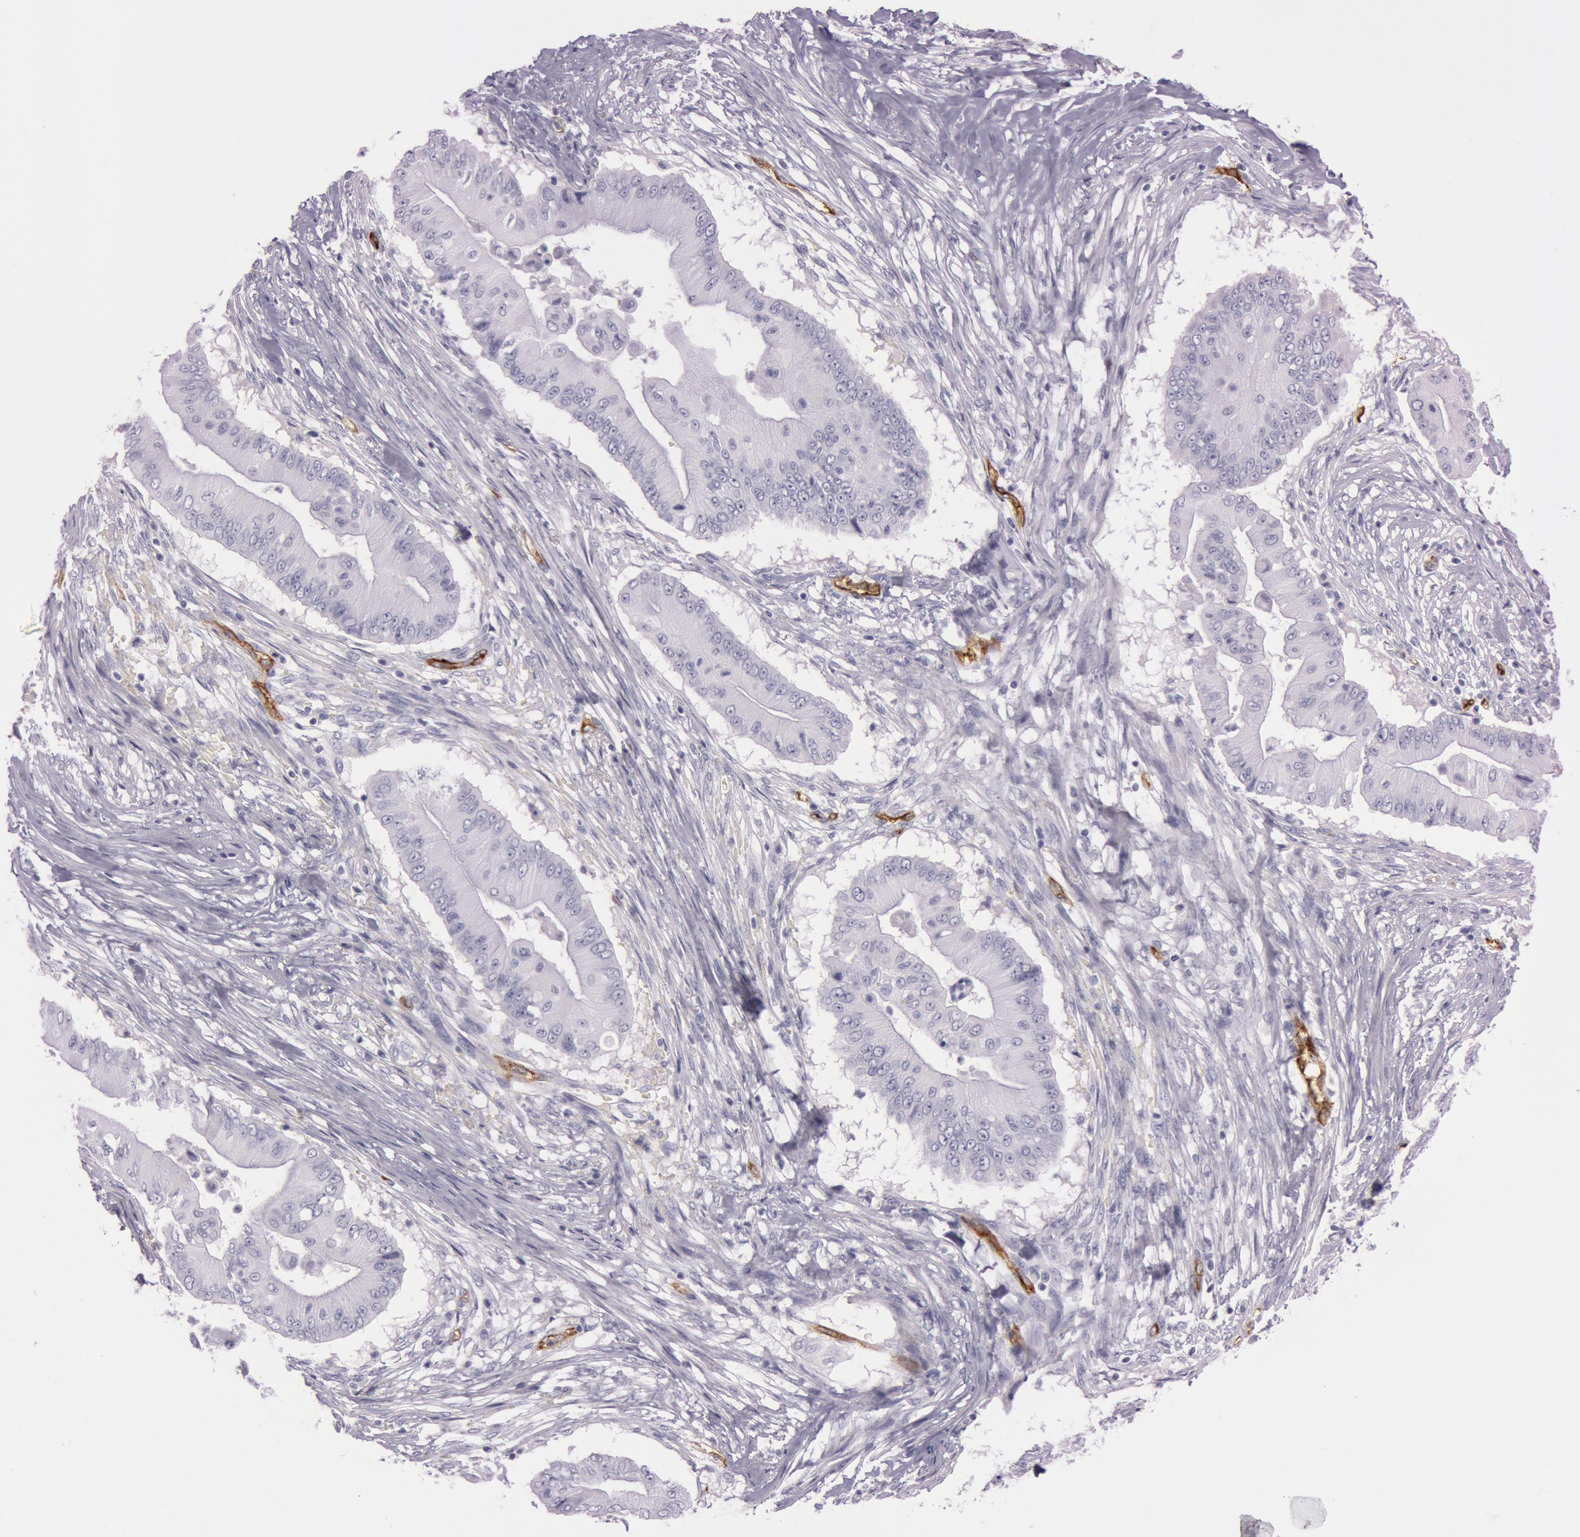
{"staining": {"intensity": "negative", "quantity": "none", "location": "none"}, "tissue": "pancreatic cancer", "cell_type": "Tumor cells", "image_type": "cancer", "snomed": [{"axis": "morphology", "description": "Adenocarcinoma, NOS"}, {"axis": "topography", "description": "Pancreas"}], "caption": "Tumor cells show no significant protein expression in pancreatic cancer (adenocarcinoma).", "gene": "FOLH1", "patient": {"sex": "male", "age": 62}}